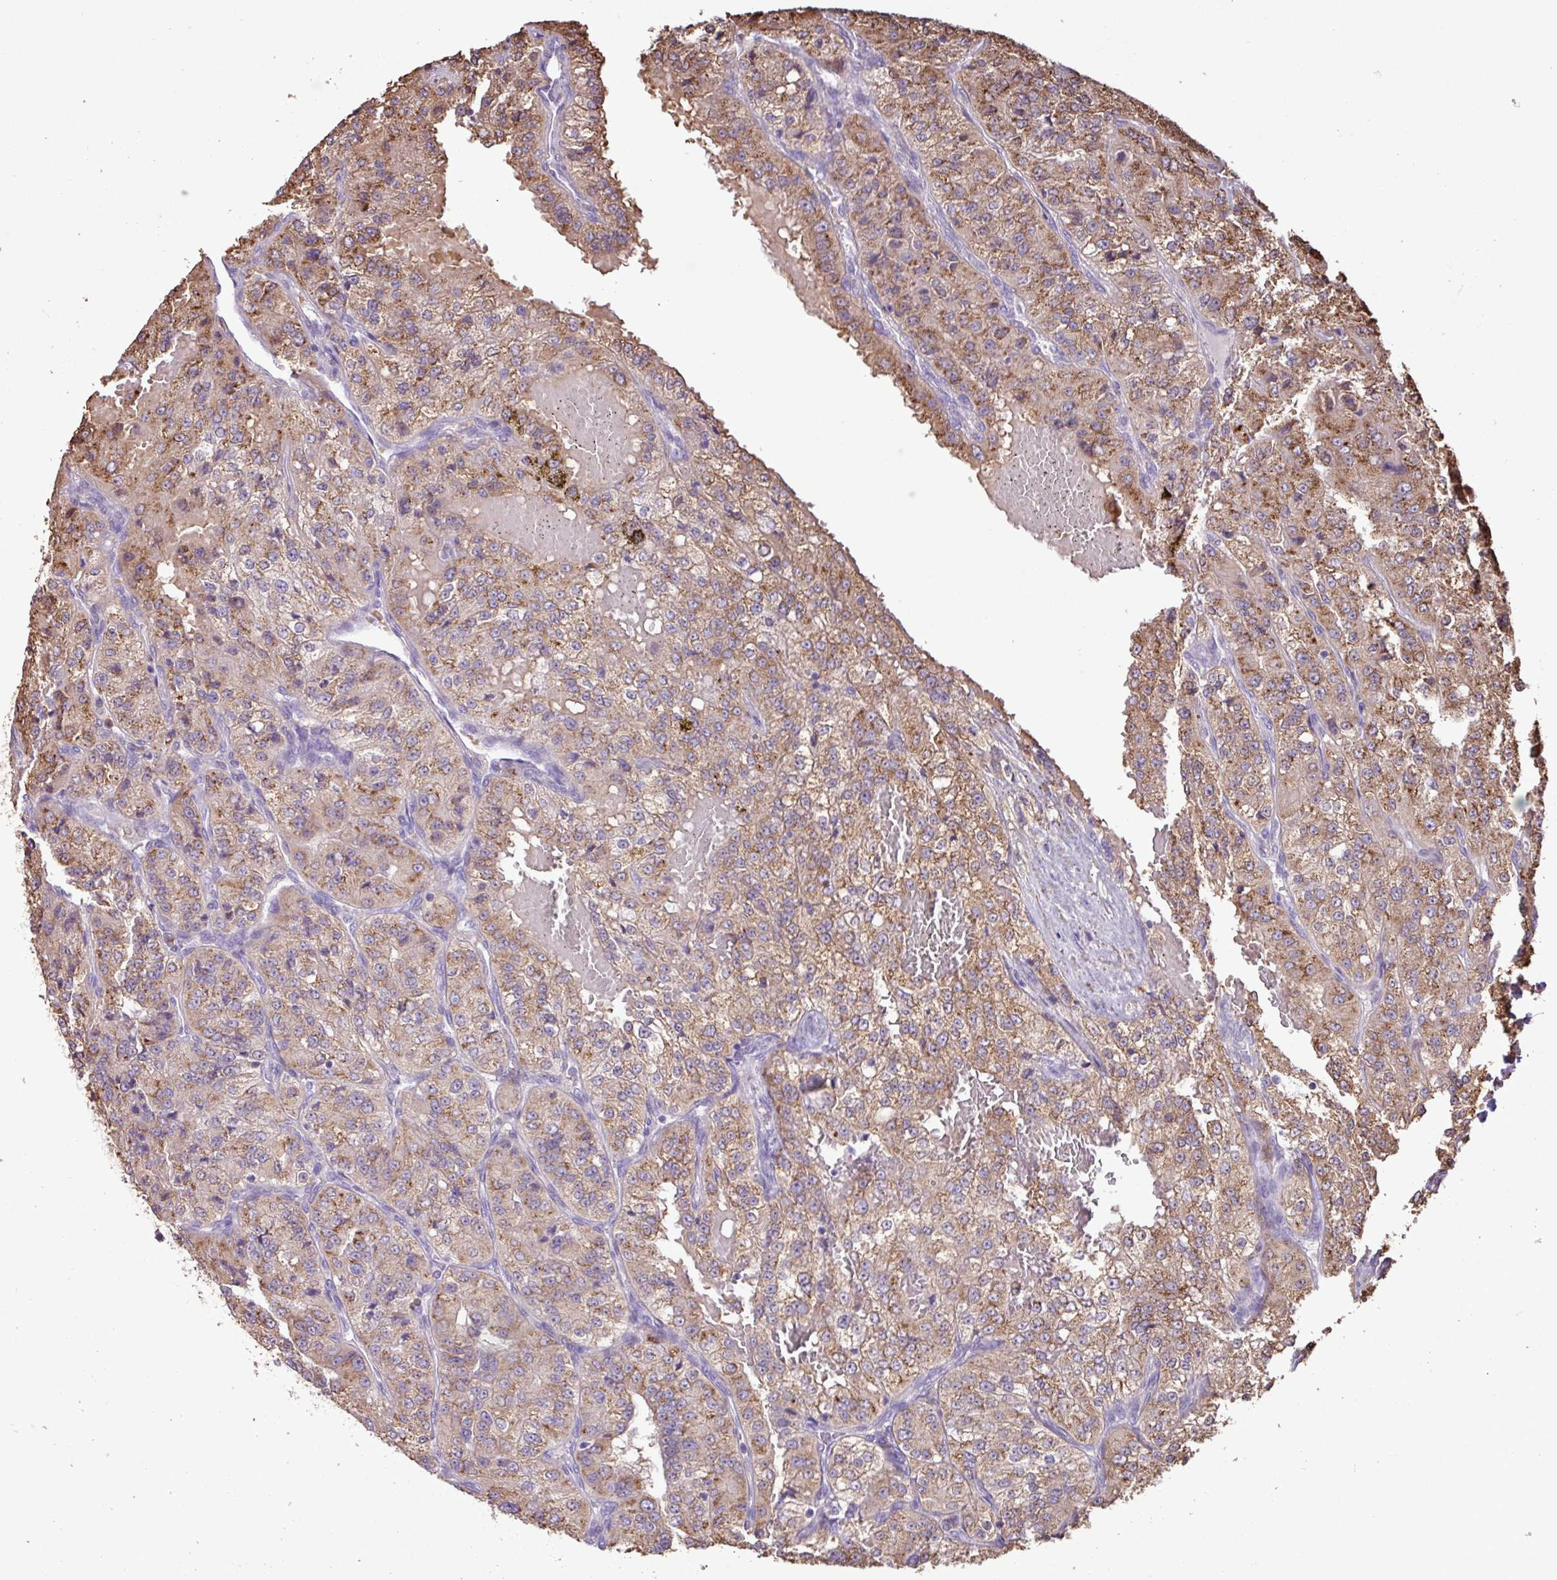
{"staining": {"intensity": "moderate", "quantity": ">75%", "location": "cytoplasmic/membranous"}, "tissue": "renal cancer", "cell_type": "Tumor cells", "image_type": "cancer", "snomed": [{"axis": "morphology", "description": "Adenocarcinoma, NOS"}, {"axis": "topography", "description": "Kidney"}], "caption": "A micrograph showing moderate cytoplasmic/membranous staining in about >75% of tumor cells in renal cancer (adenocarcinoma), as visualized by brown immunohistochemical staining.", "gene": "CHST11", "patient": {"sex": "female", "age": 63}}